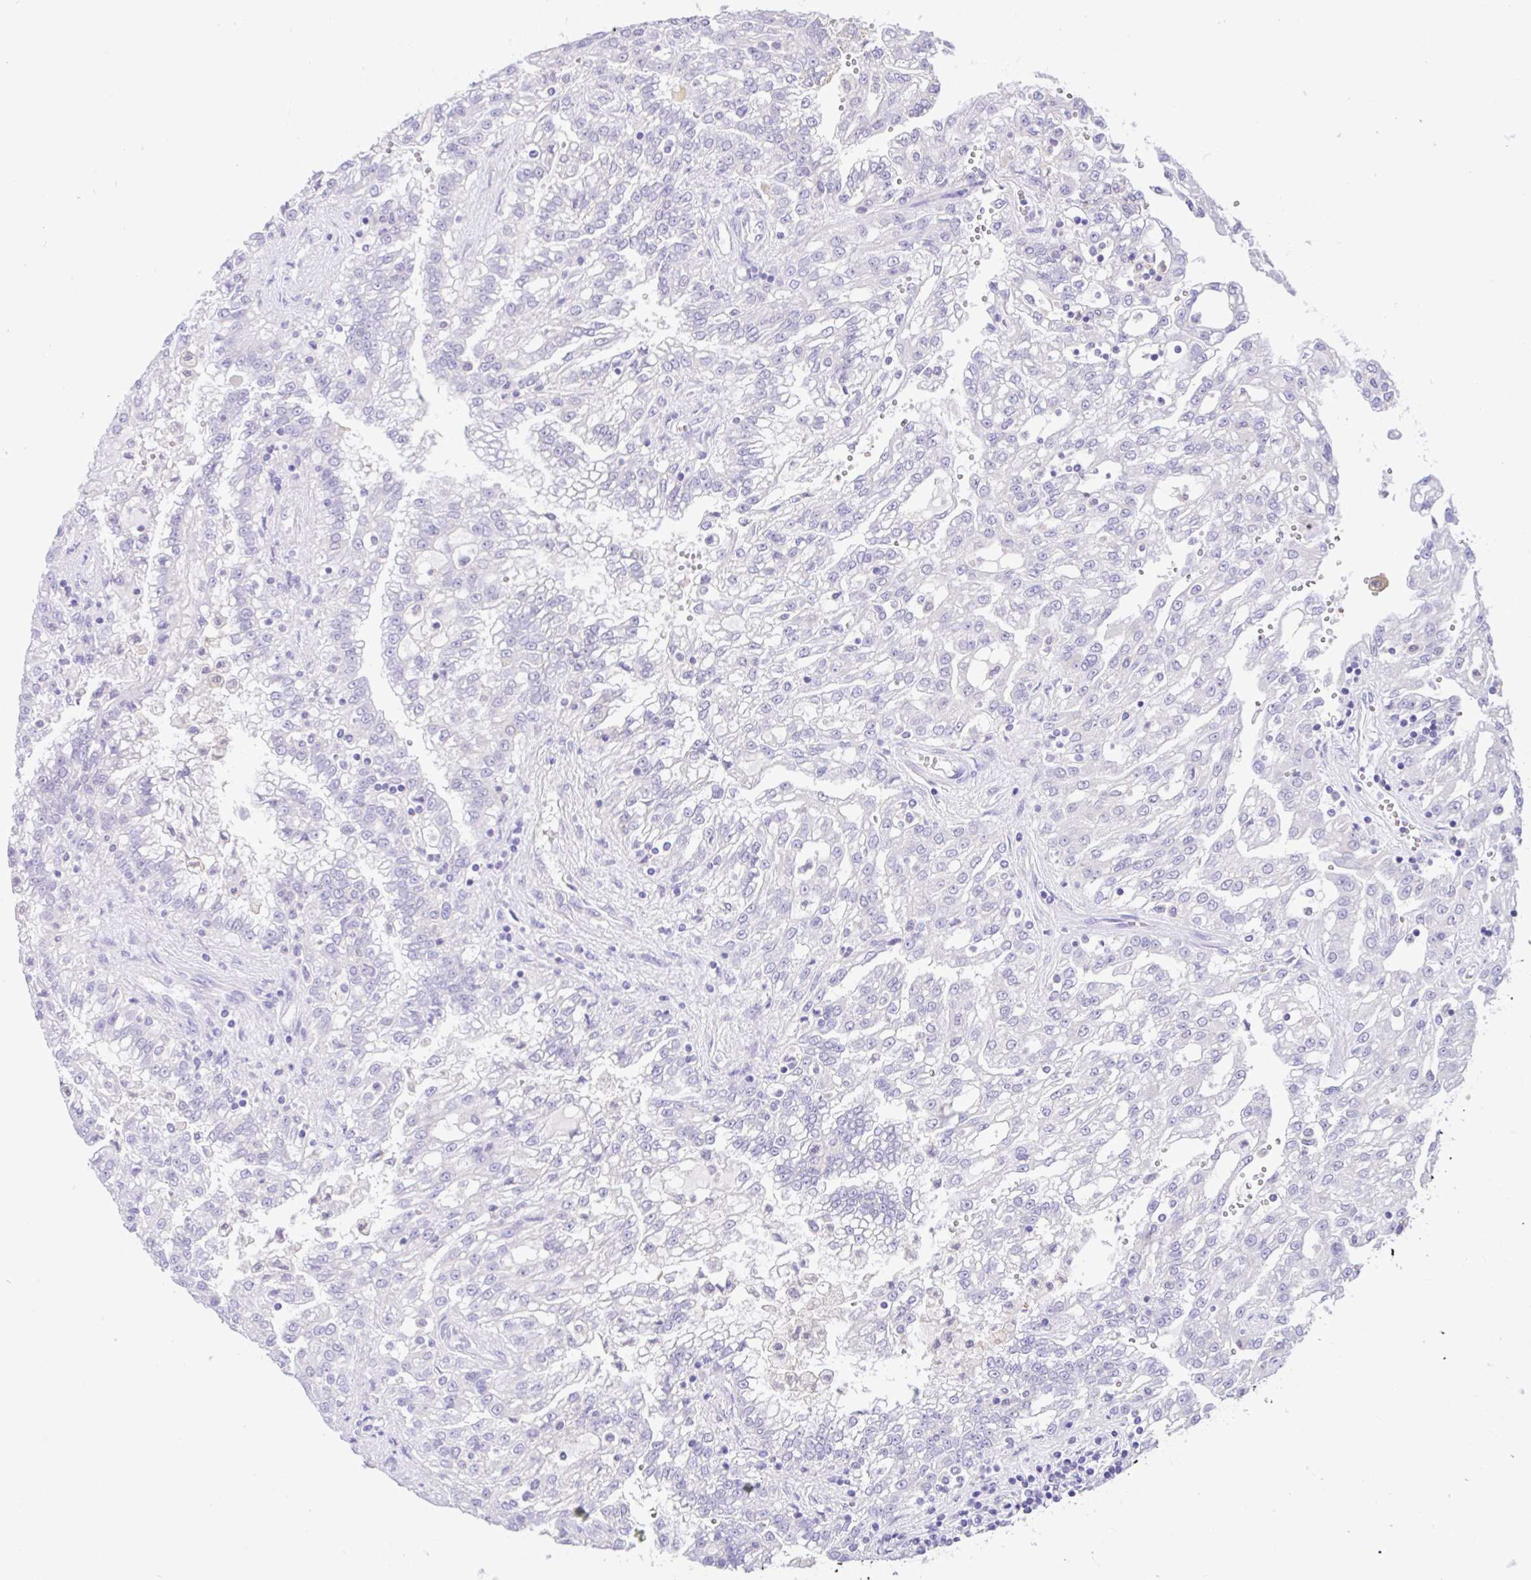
{"staining": {"intensity": "negative", "quantity": "none", "location": "none"}, "tissue": "renal cancer", "cell_type": "Tumor cells", "image_type": "cancer", "snomed": [{"axis": "morphology", "description": "Adenocarcinoma, NOS"}, {"axis": "topography", "description": "Kidney"}], "caption": "Immunohistochemical staining of human renal adenocarcinoma reveals no significant staining in tumor cells. (Stains: DAB IHC with hematoxylin counter stain, Microscopy: brightfield microscopy at high magnification).", "gene": "ANO4", "patient": {"sex": "male", "age": 63}}